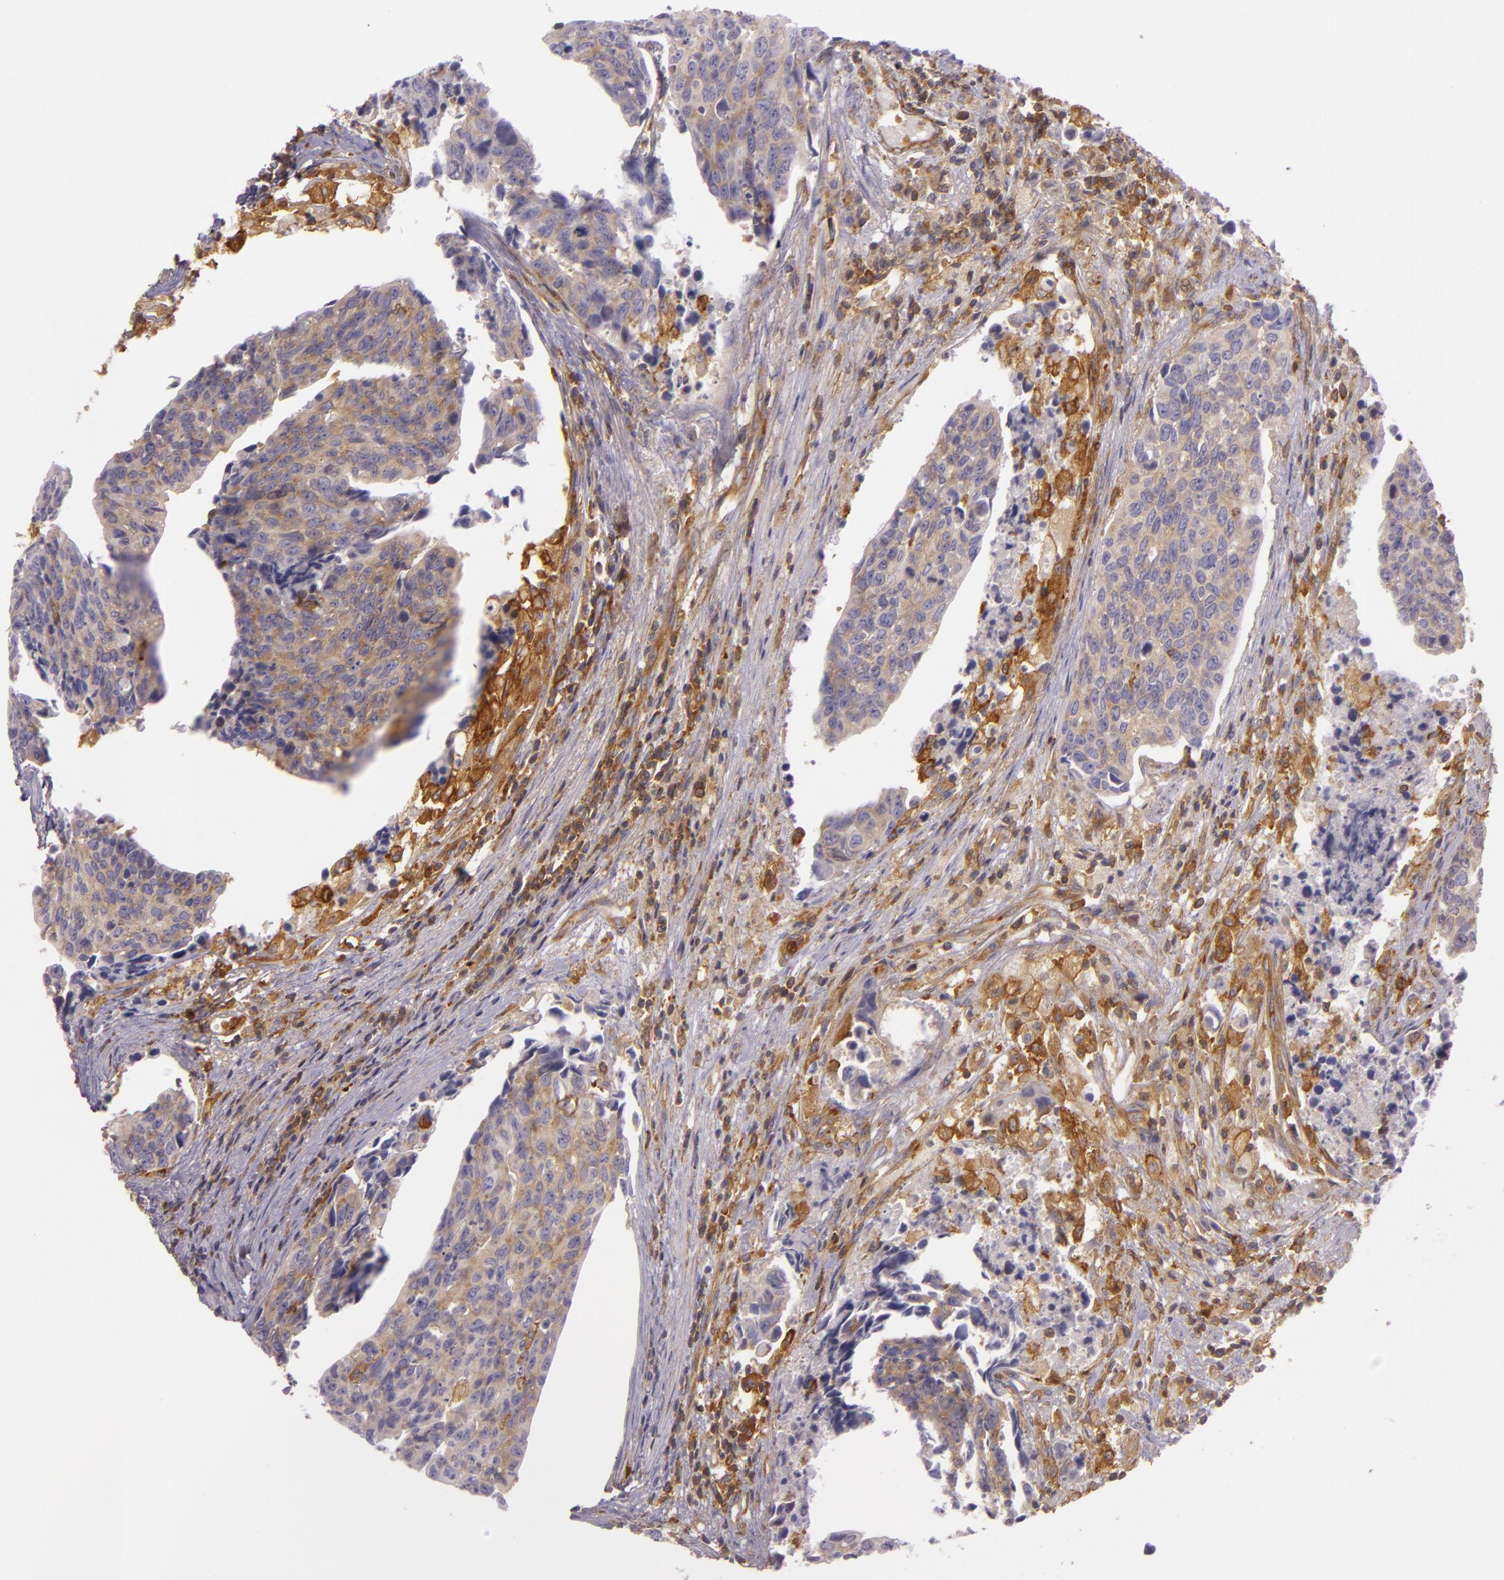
{"staining": {"intensity": "moderate", "quantity": ">75%", "location": "cytoplasmic/membranous"}, "tissue": "urothelial cancer", "cell_type": "Tumor cells", "image_type": "cancer", "snomed": [{"axis": "morphology", "description": "Urothelial carcinoma, High grade"}, {"axis": "topography", "description": "Urinary bladder"}], "caption": "Immunohistochemistry micrograph of human urothelial carcinoma (high-grade) stained for a protein (brown), which reveals medium levels of moderate cytoplasmic/membranous positivity in approximately >75% of tumor cells.", "gene": "TLN1", "patient": {"sex": "male", "age": 81}}